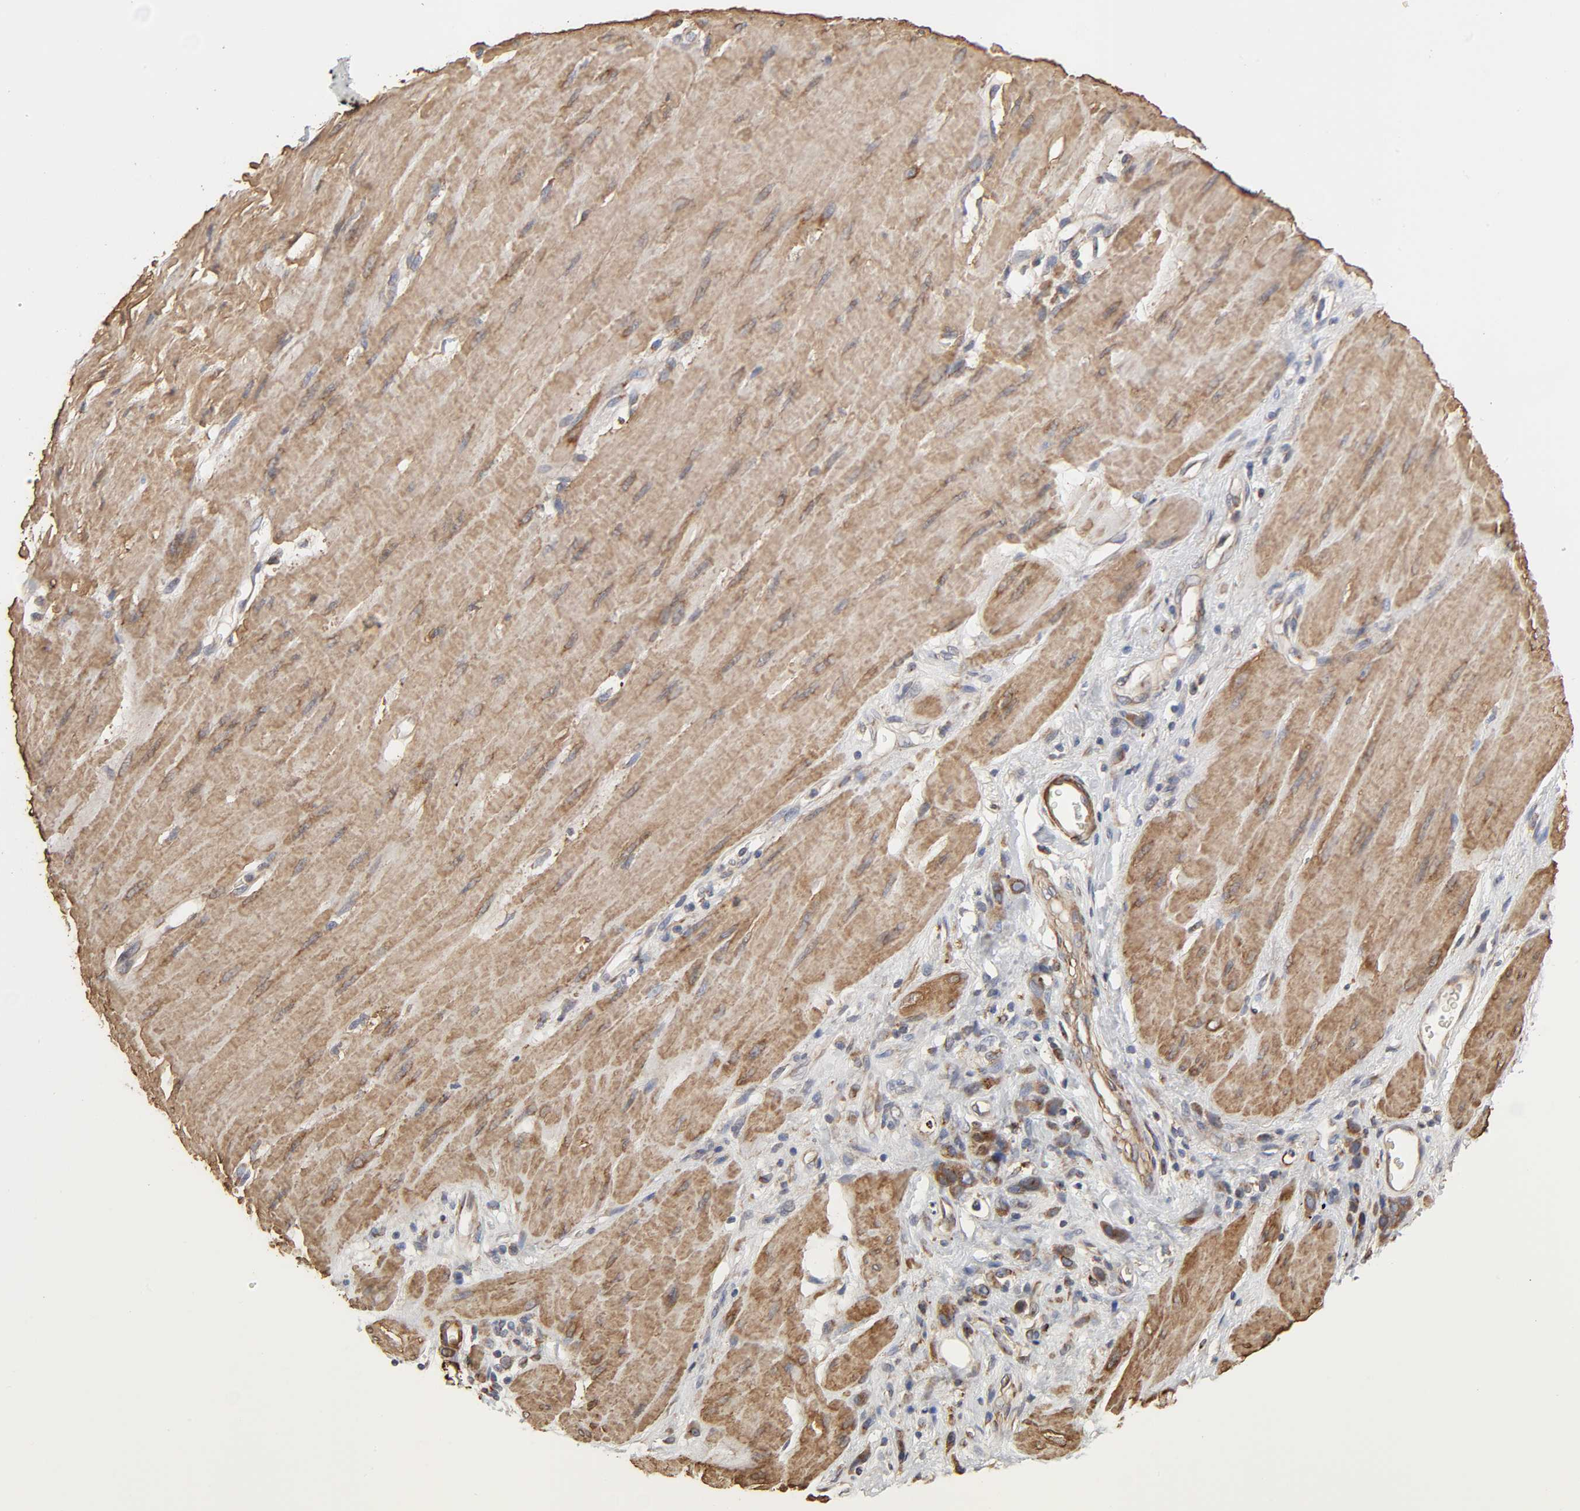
{"staining": {"intensity": "moderate", "quantity": ">75%", "location": "cytoplasmic/membranous"}, "tissue": "stomach cancer", "cell_type": "Tumor cells", "image_type": "cancer", "snomed": [{"axis": "morphology", "description": "Adenocarcinoma, NOS"}, {"axis": "topography", "description": "Stomach"}], "caption": "Immunohistochemical staining of human stomach cancer exhibits moderate cytoplasmic/membranous protein staining in approximately >75% of tumor cells.", "gene": "GNPTG", "patient": {"sex": "male", "age": 82}}